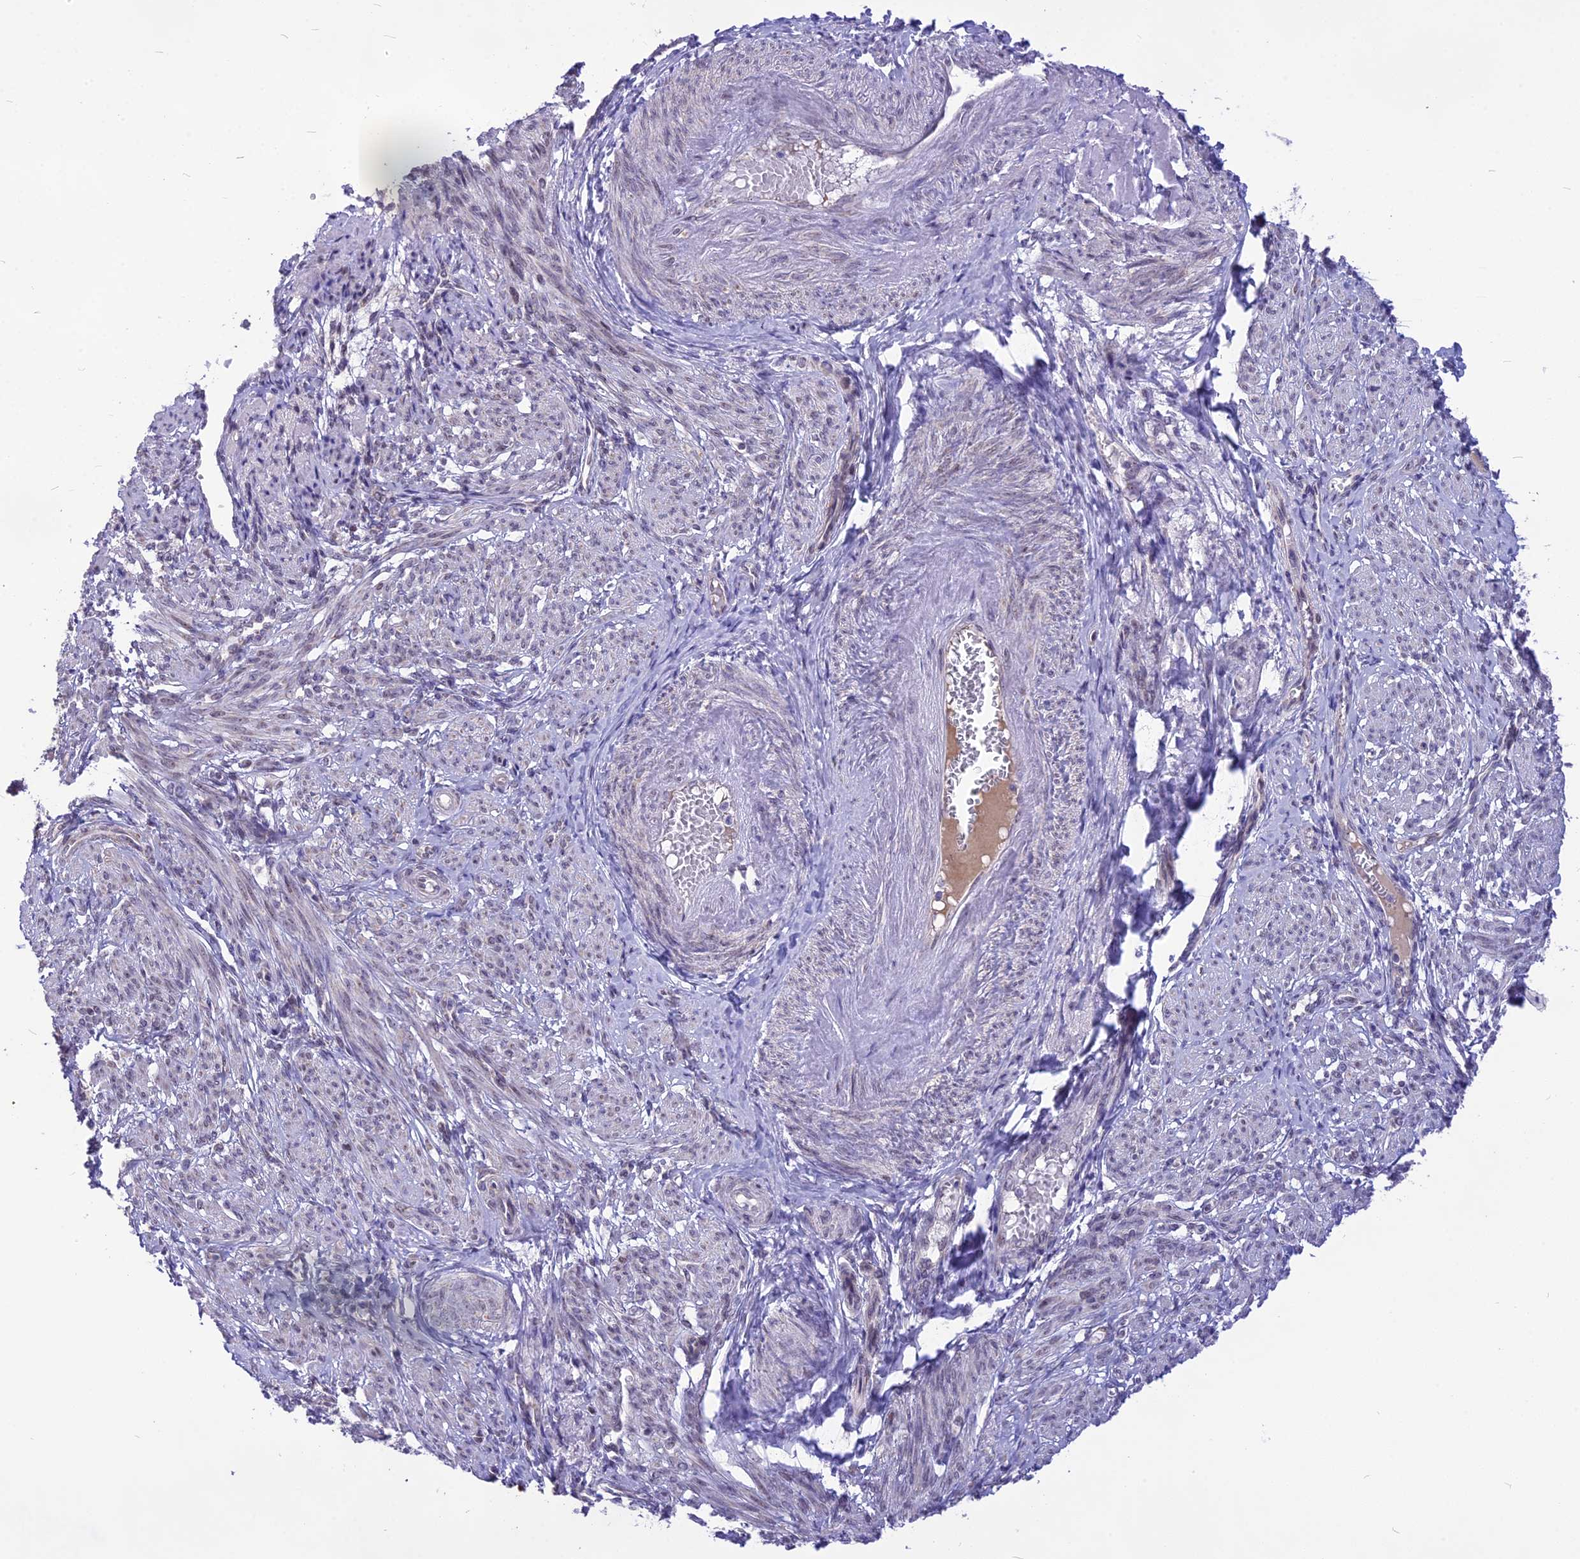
{"staining": {"intensity": "weak", "quantity": "25%-75%", "location": "nuclear"}, "tissue": "smooth muscle", "cell_type": "Smooth muscle cells", "image_type": "normal", "snomed": [{"axis": "morphology", "description": "Normal tissue, NOS"}, {"axis": "topography", "description": "Smooth muscle"}], "caption": "IHC histopathology image of benign human smooth muscle stained for a protein (brown), which demonstrates low levels of weak nuclear staining in approximately 25%-75% of smooth muscle cells.", "gene": "CMSS1", "patient": {"sex": "female", "age": 39}}